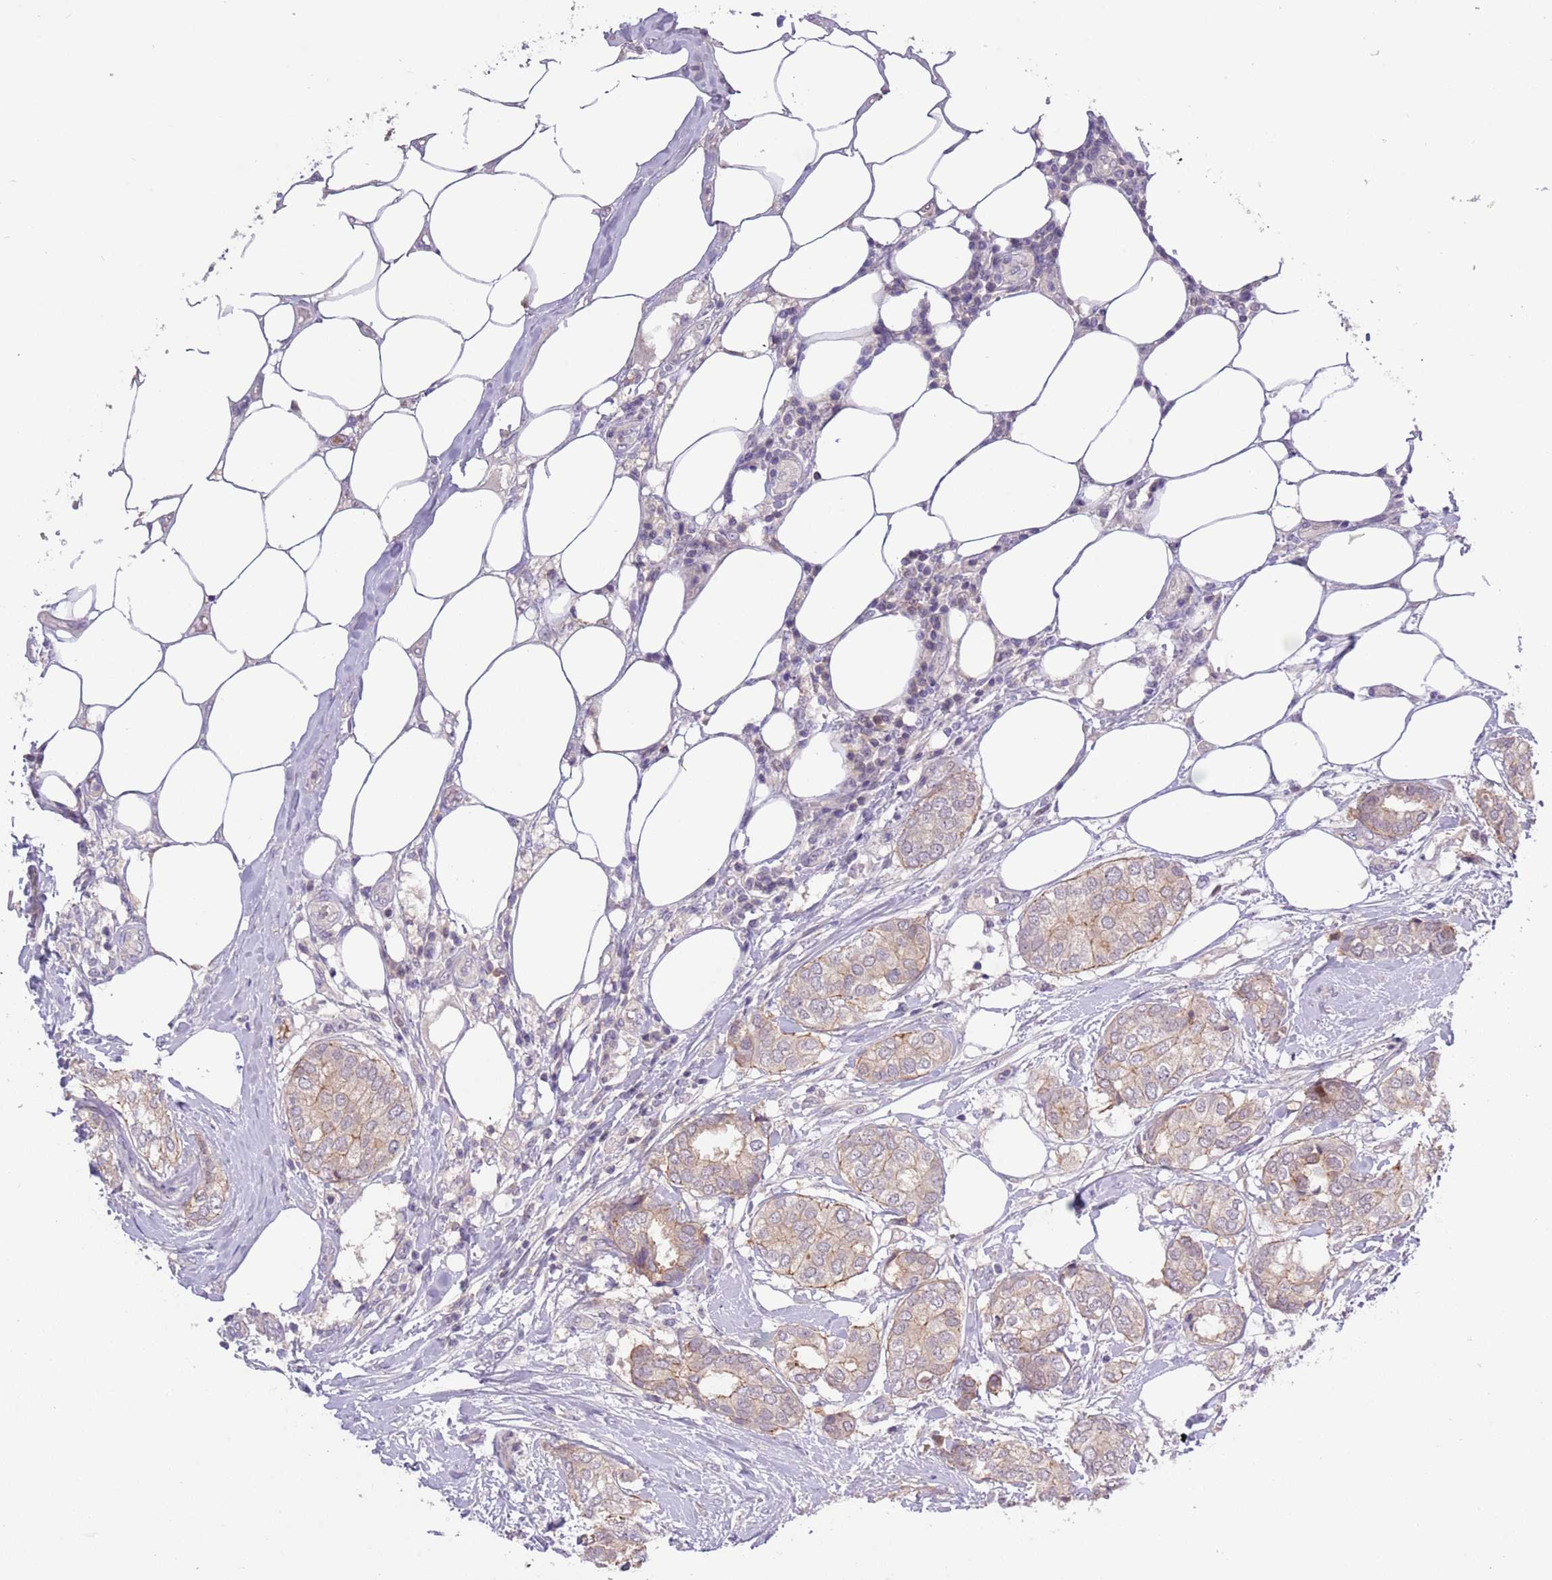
{"staining": {"intensity": "weak", "quantity": "25%-75%", "location": "cytoplasmic/membranous"}, "tissue": "breast cancer", "cell_type": "Tumor cells", "image_type": "cancer", "snomed": [{"axis": "morphology", "description": "Duct carcinoma"}, {"axis": "topography", "description": "Breast"}], "caption": "Weak cytoplasmic/membranous staining for a protein is present in about 25%-75% of tumor cells of invasive ductal carcinoma (breast) using immunohistochemistry.", "gene": "SHROOM3", "patient": {"sex": "female", "age": 73}}